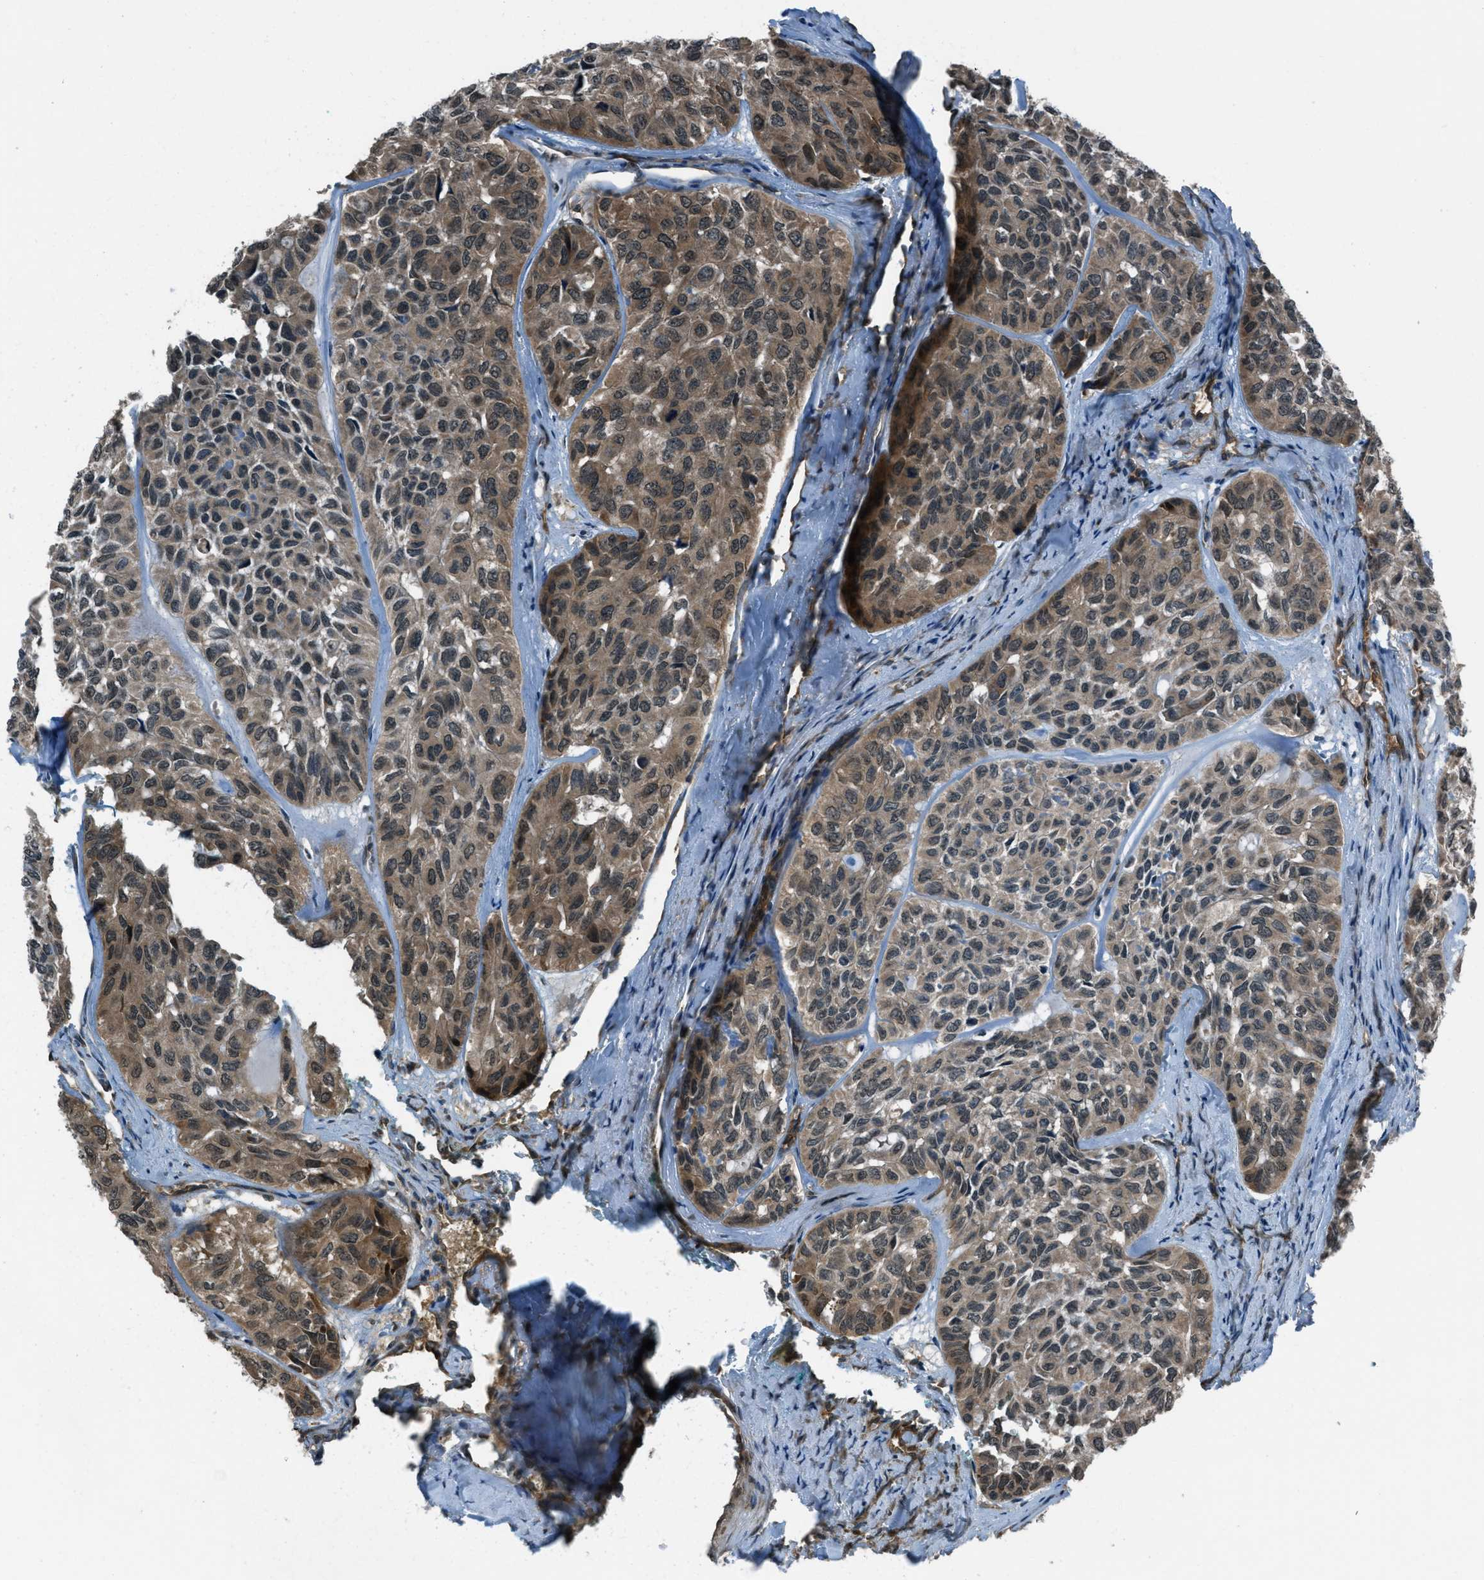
{"staining": {"intensity": "moderate", "quantity": ">75%", "location": "cytoplasmic/membranous,nuclear"}, "tissue": "head and neck cancer", "cell_type": "Tumor cells", "image_type": "cancer", "snomed": [{"axis": "morphology", "description": "Adenocarcinoma, NOS"}, {"axis": "topography", "description": "Salivary gland, NOS"}, {"axis": "topography", "description": "Head-Neck"}], "caption": "Head and neck cancer (adenocarcinoma) stained for a protein (brown) demonstrates moderate cytoplasmic/membranous and nuclear positive expression in approximately >75% of tumor cells.", "gene": "ASAP2", "patient": {"sex": "female", "age": 76}}